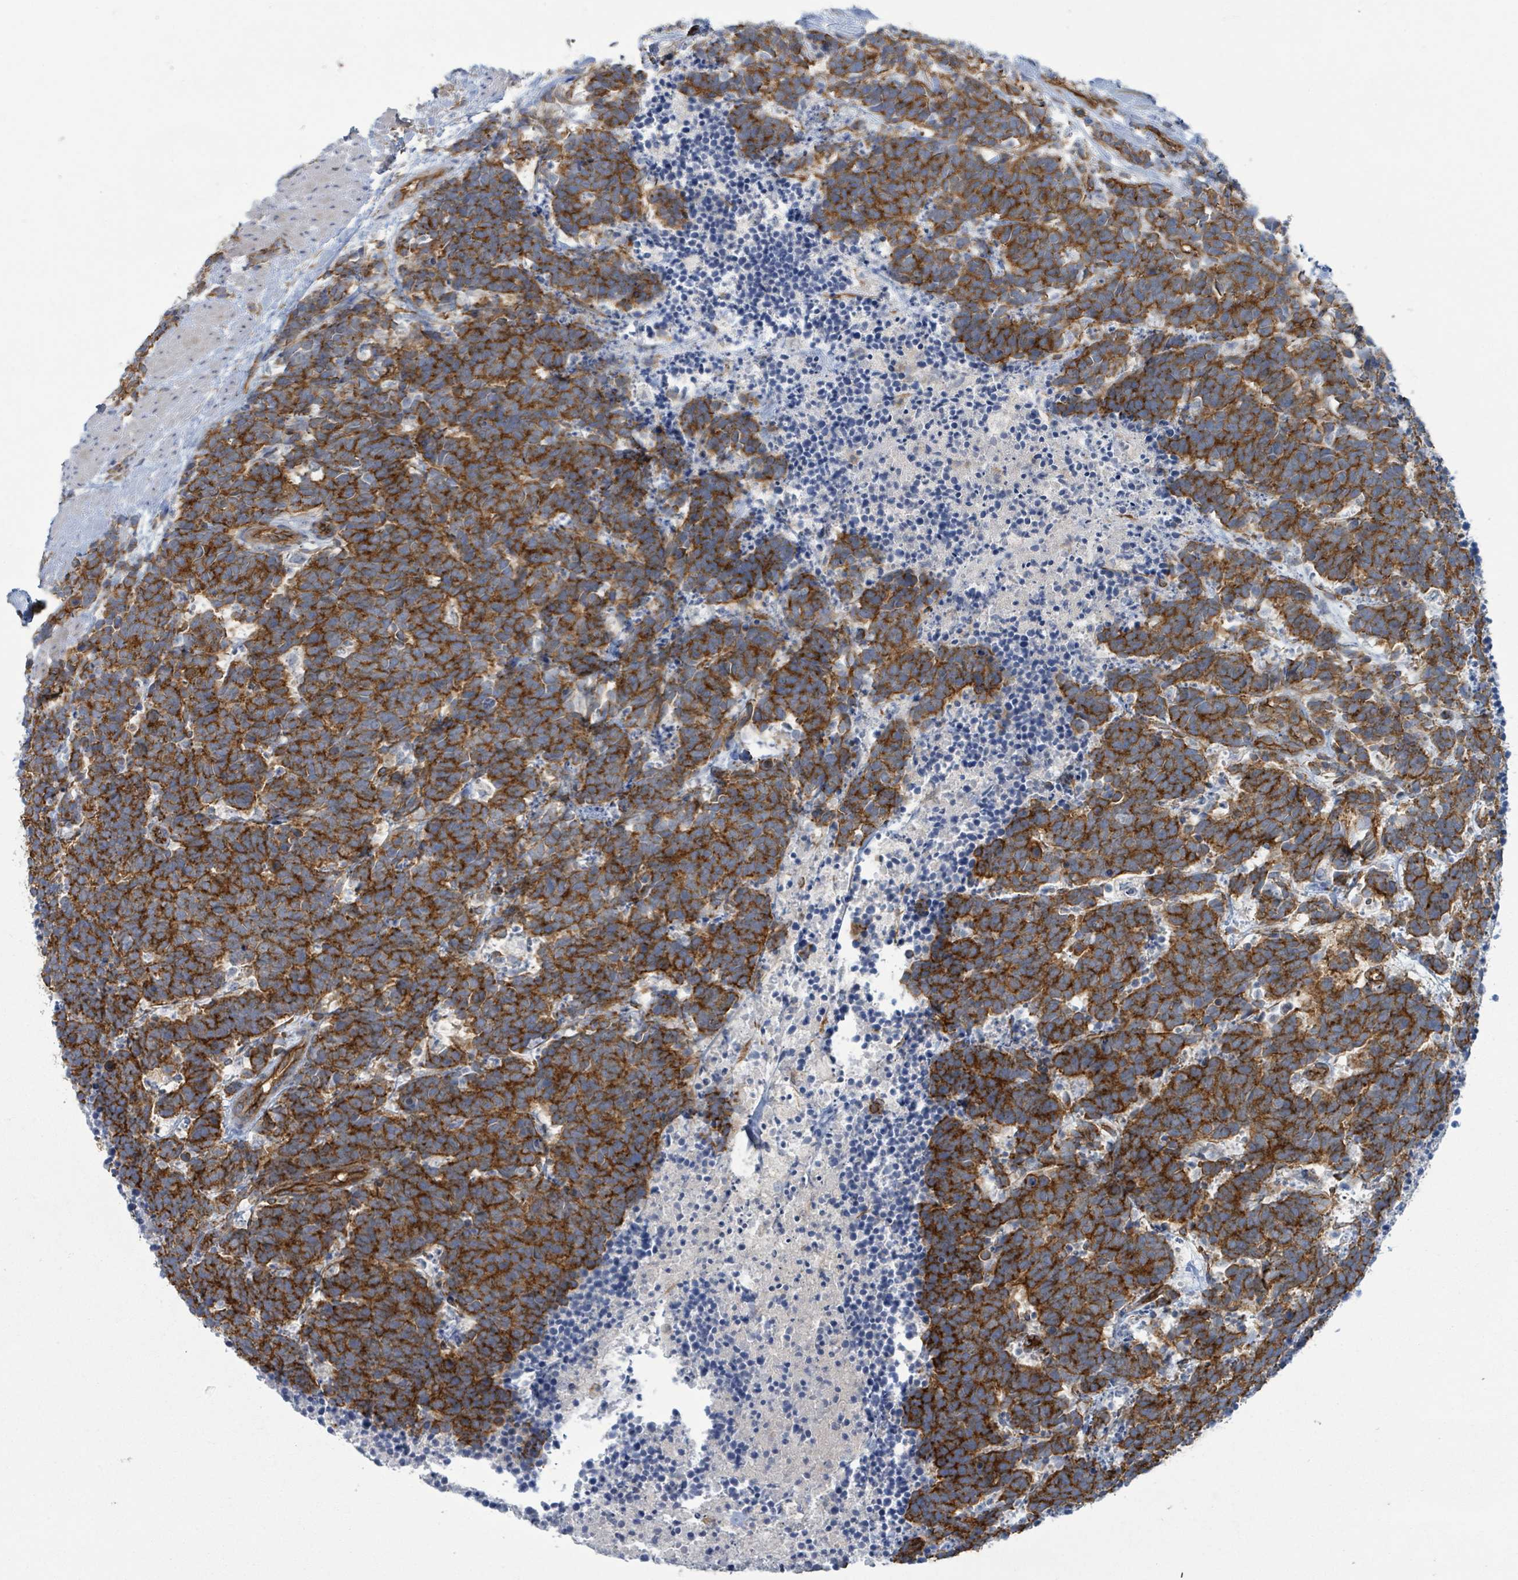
{"staining": {"intensity": "strong", "quantity": ">75%", "location": "cytoplasmic/membranous"}, "tissue": "carcinoid", "cell_type": "Tumor cells", "image_type": "cancer", "snomed": [{"axis": "morphology", "description": "Carcinoma, NOS"}, {"axis": "morphology", "description": "Carcinoid, malignant, NOS"}, {"axis": "topography", "description": "Prostate"}], "caption": "The image displays staining of carcinoma, revealing strong cytoplasmic/membranous protein staining (brown color) within tumor cells.", "gene": "LDOC1", "patient": {"sex": "male", "age": 57}}